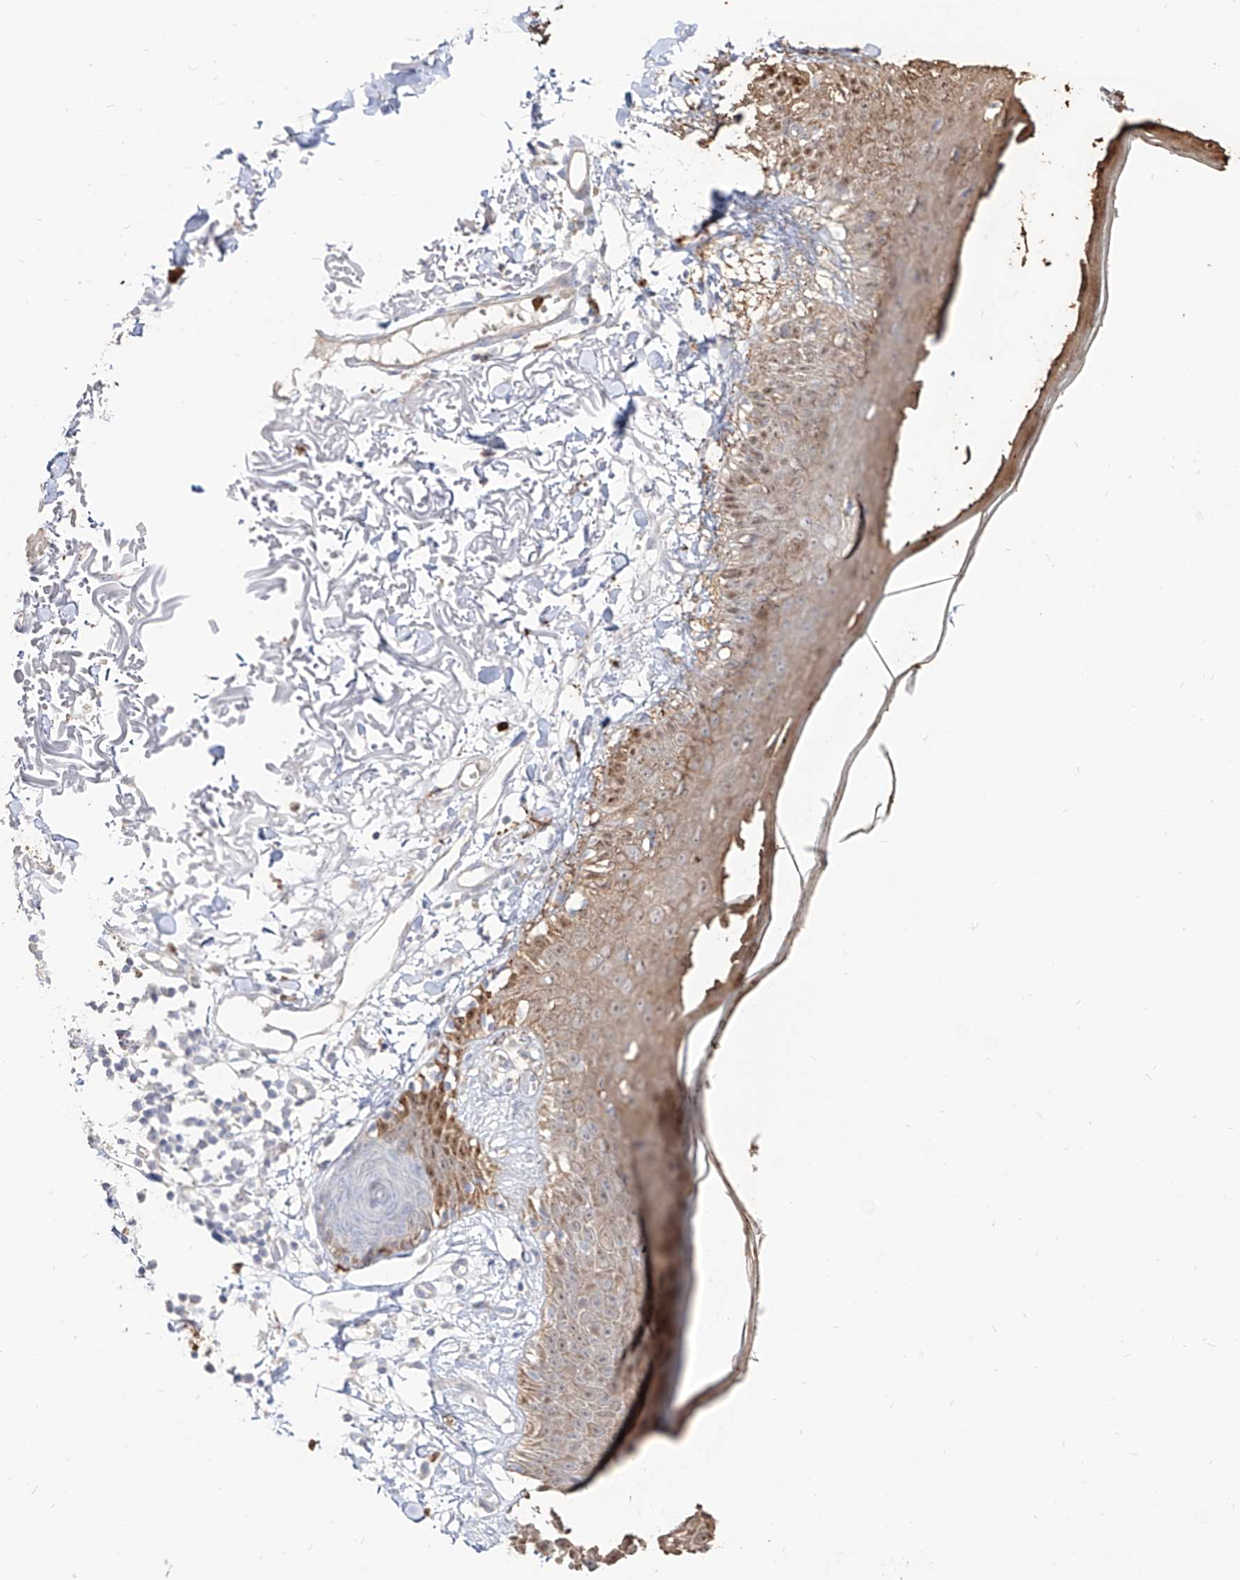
{"staining": {"intensity": "weak", "quantity": "<25%", "location": "cytoplasmic/membranous"}, "tissue": "skin", "cell_type": "Fibroblasts", "image_type": "normal", "snomed": [{"axis": "morphology", "description": "Normal tissue, NOS"}, {"axis": "morphology", "description": "Squamous cell carcinoma, NOS"}, {"axis": "topography", "description": "Skin"}, {"axis": "topography", "description": "Peripheral nerve tissue"}], "caption": "The histopathology image reveals no significant staining in fibroblasts of skin.", "gene": "ZNF227", "patient": {"sex": "male", "age": 83}}